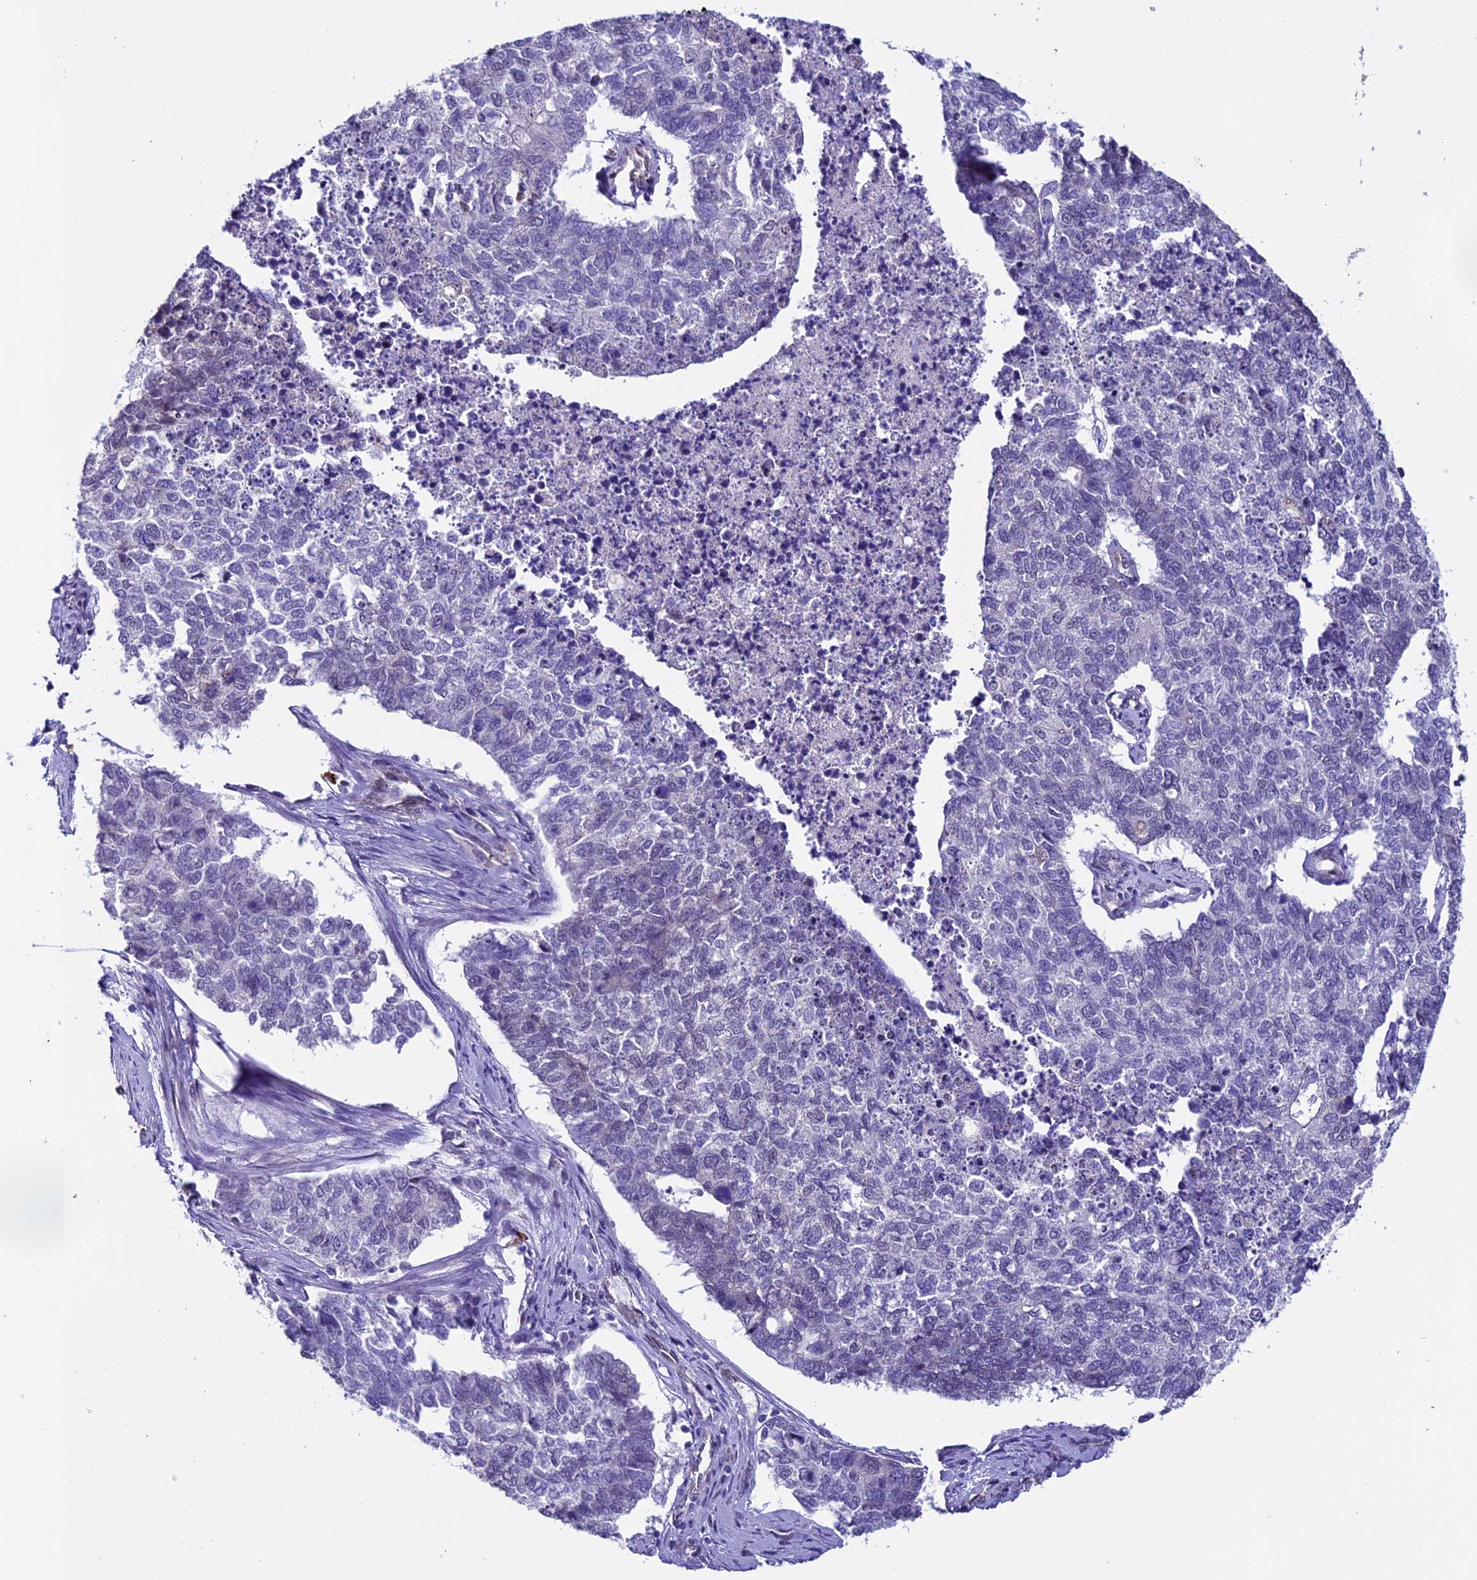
{"staining": {"intensity": "negative", "quantity": "none", "location": "none"}, "tissue": "cervical cancer", "cell_type": "Tumor cells", "image_type": "cancer", "snomed": [{"axis": "morphology", "description": "Squamous cell carcinoma, NOS"}, {"axis": "topography", "description": "Cervix"}], "caption": "DAB (3,3'-diaminobenzidine) immunohistochemical staining of human cervical cancer (squamous cell carcinoma) exhibits no significant positivity in tumor cells. (Immunohistochemistry (ihc), brightfield microscopy, high magnification).", "gene": "TMEM171", "patient": {"sex": "female", "age": 63}}